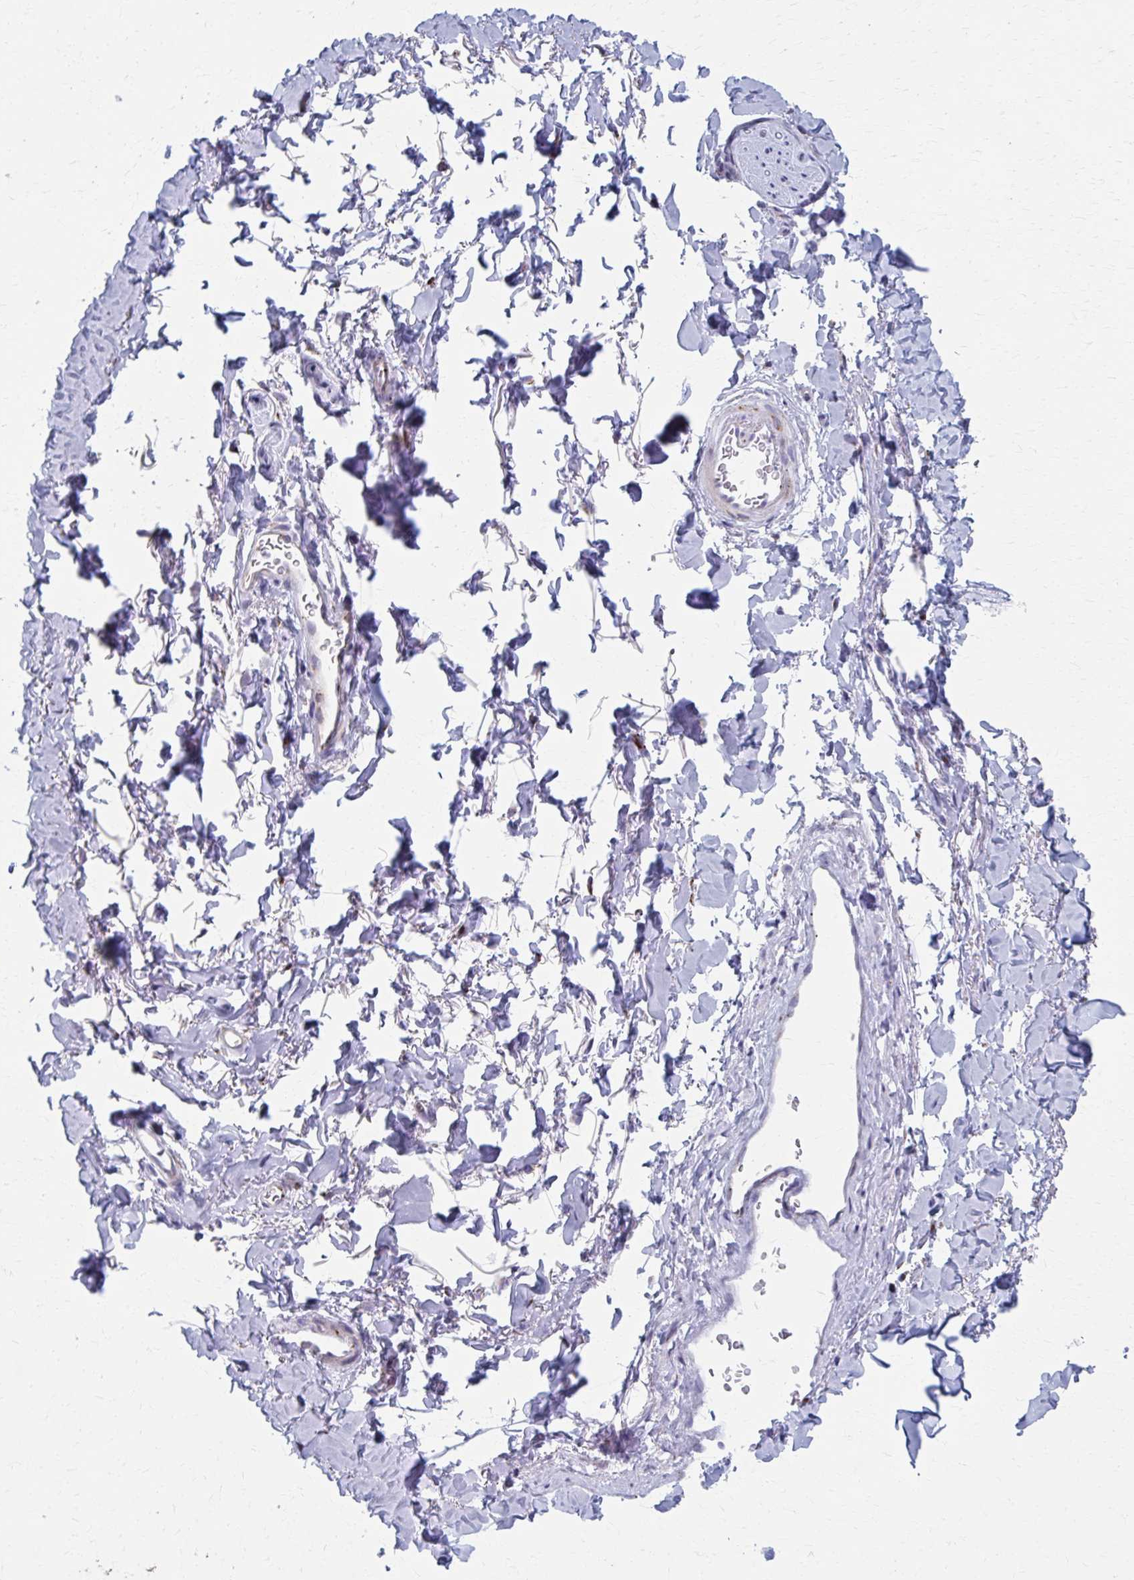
{"staining": {"intensity": "negative", "quantity": "none", "location": "none"}, "tissue": "adipose tissue", "cell_type": "Adipocytes", "image_type": "normal", "snomed": [{"axis": "morphology", "description": "Normal tissue, NOS"}, {"axis": "topography", "description": "Vulva"}, {"axis": "topography", "description": "Peripheral nerve tissue"}], "caption": "Benign adipose tissue was stained to show a protein in brown. There is no significant expression in adipocytes. (DAB IHC, high magnification).", "gene": "OLFM2", "patient": {"sex": "female", "age": 66}}